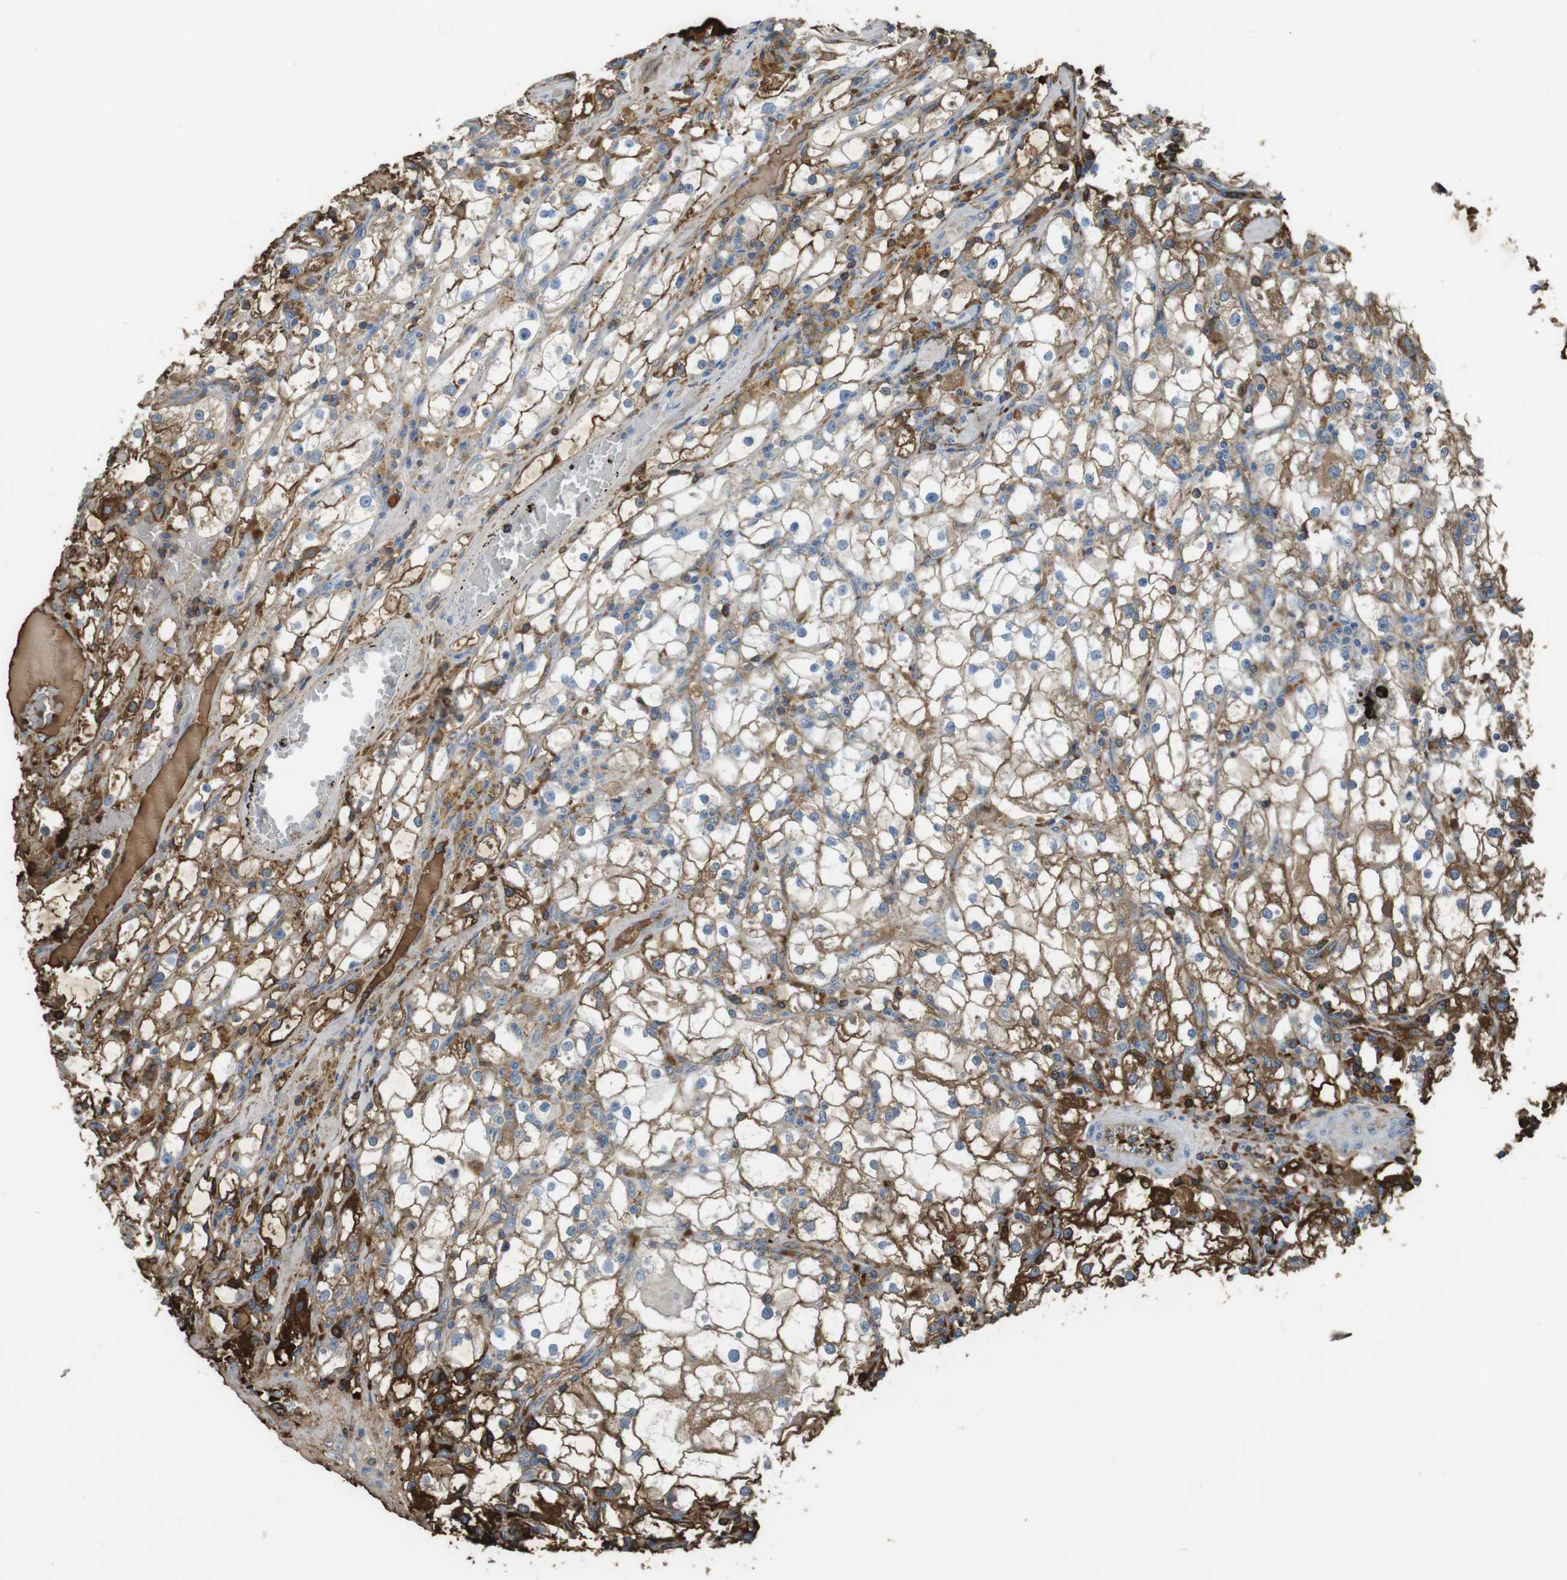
{"staining": {"intensity": "moderate", "quantity": ">75%", "location": "cytoplasmic/membranous"}, "tissue": "renal cancer", "cell_type": "Tumor cells", "image_type": "cancer", "snomed": [{"axis": "morphology", "description": "Adenocarcinoma, NOS"}, {"axis": "topography", "description": "Kidney"}], "caption": "Immunohistochemistry (DAB (3,3'-diaminobenzidine)) staining of human renal cancer displays moderate cytoplasmic/membranous protein expression in approximately >75% of tumor cells. The protein is shown in brown color, while the nuclei are stained blue.", "gene": "LTBP4", "patient": {"sex": "male", "age": 56}}